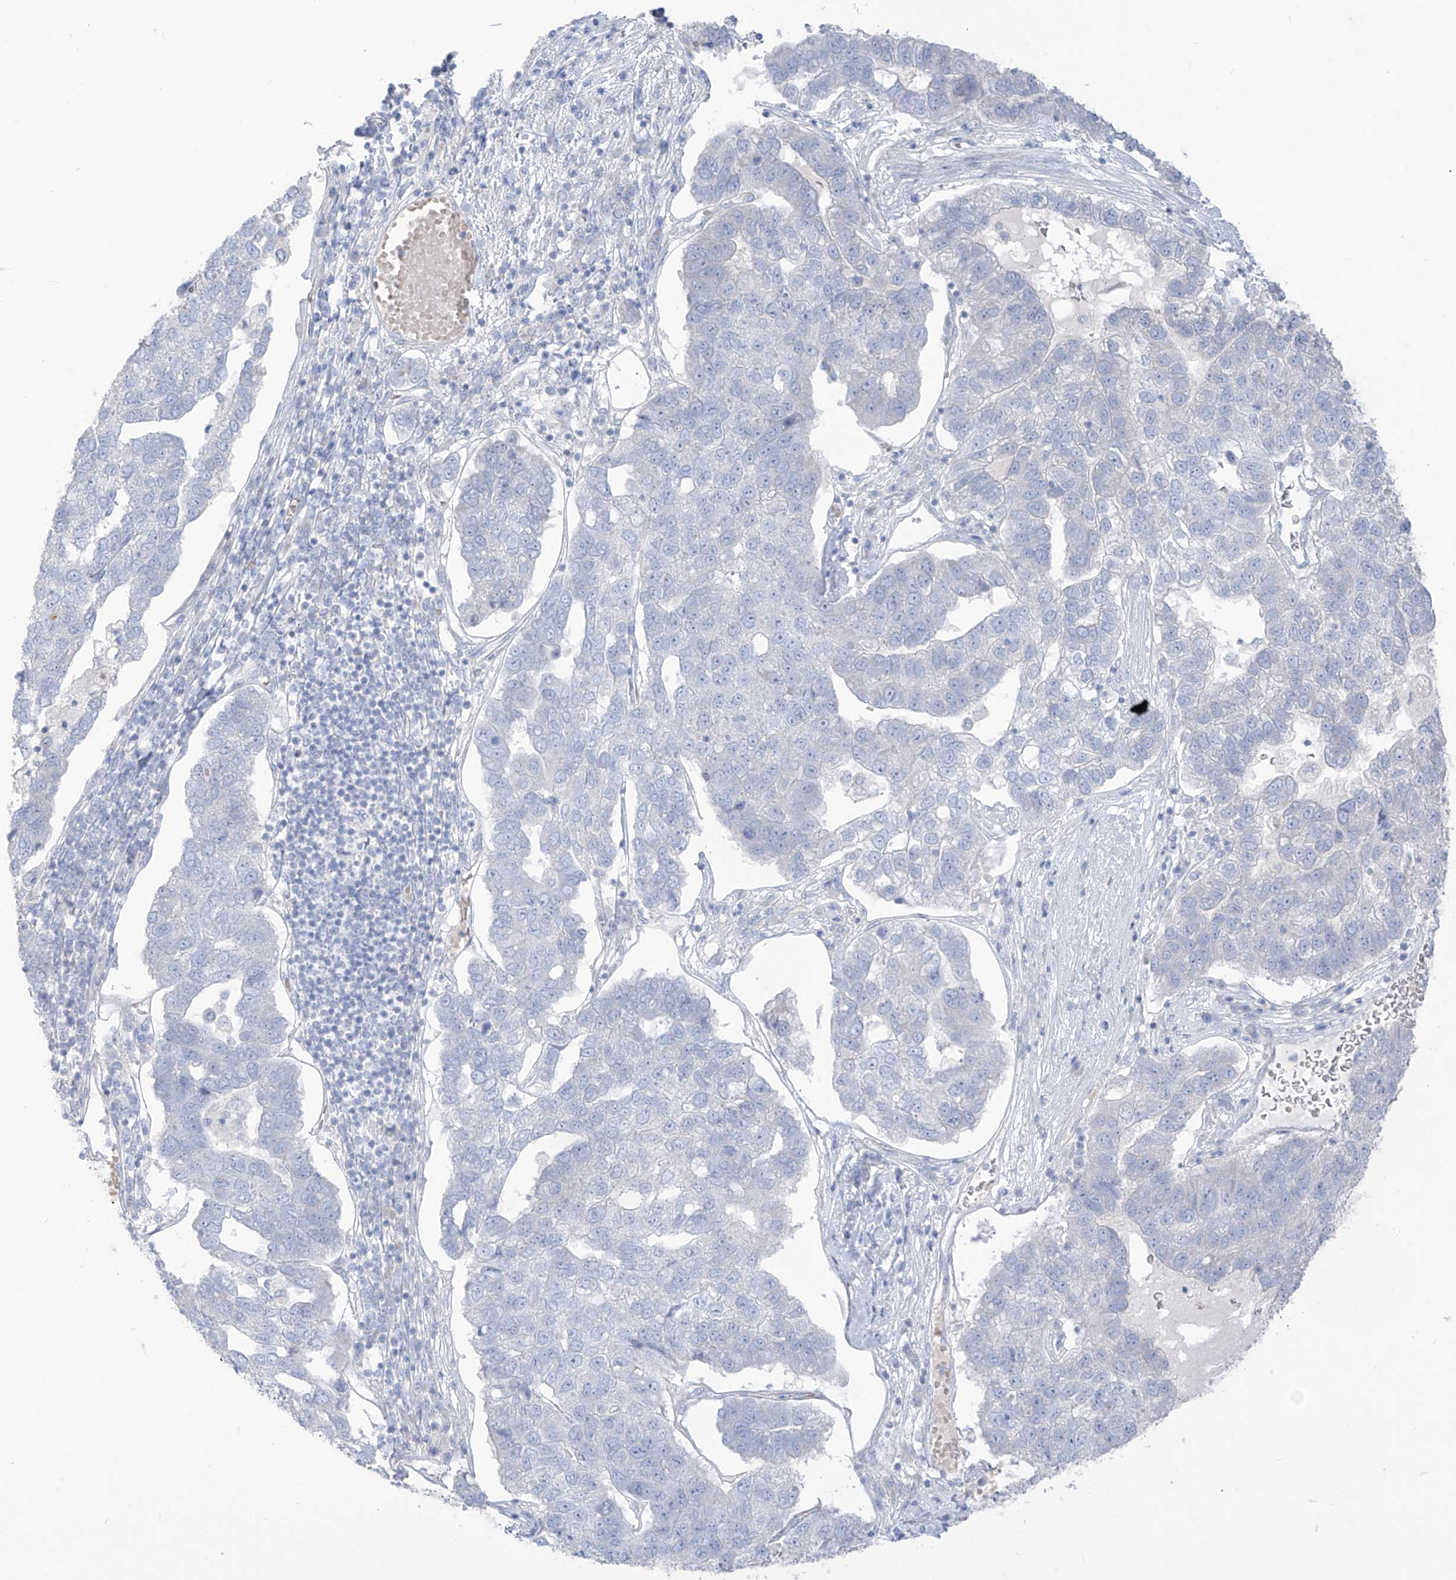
{"staining": {"intensity": "negative", "quantity": "none", "location": "none"}, "tissue": "pancreatic cancer", "cell_type": "Tumor cells", "image_type": "cancer", "snomed": [{"axis": "morphology", "description": "Adenocarcinoma, NOS"}, {"axis": "topography", "description": "Pancreas"}], "caption": "Micrograph shows no significant protein staining in tumor cells of adenocarcinoma (pancreatic).", "gene": "ASPRV1", "patient": {"sex": "female", "age": 61}}